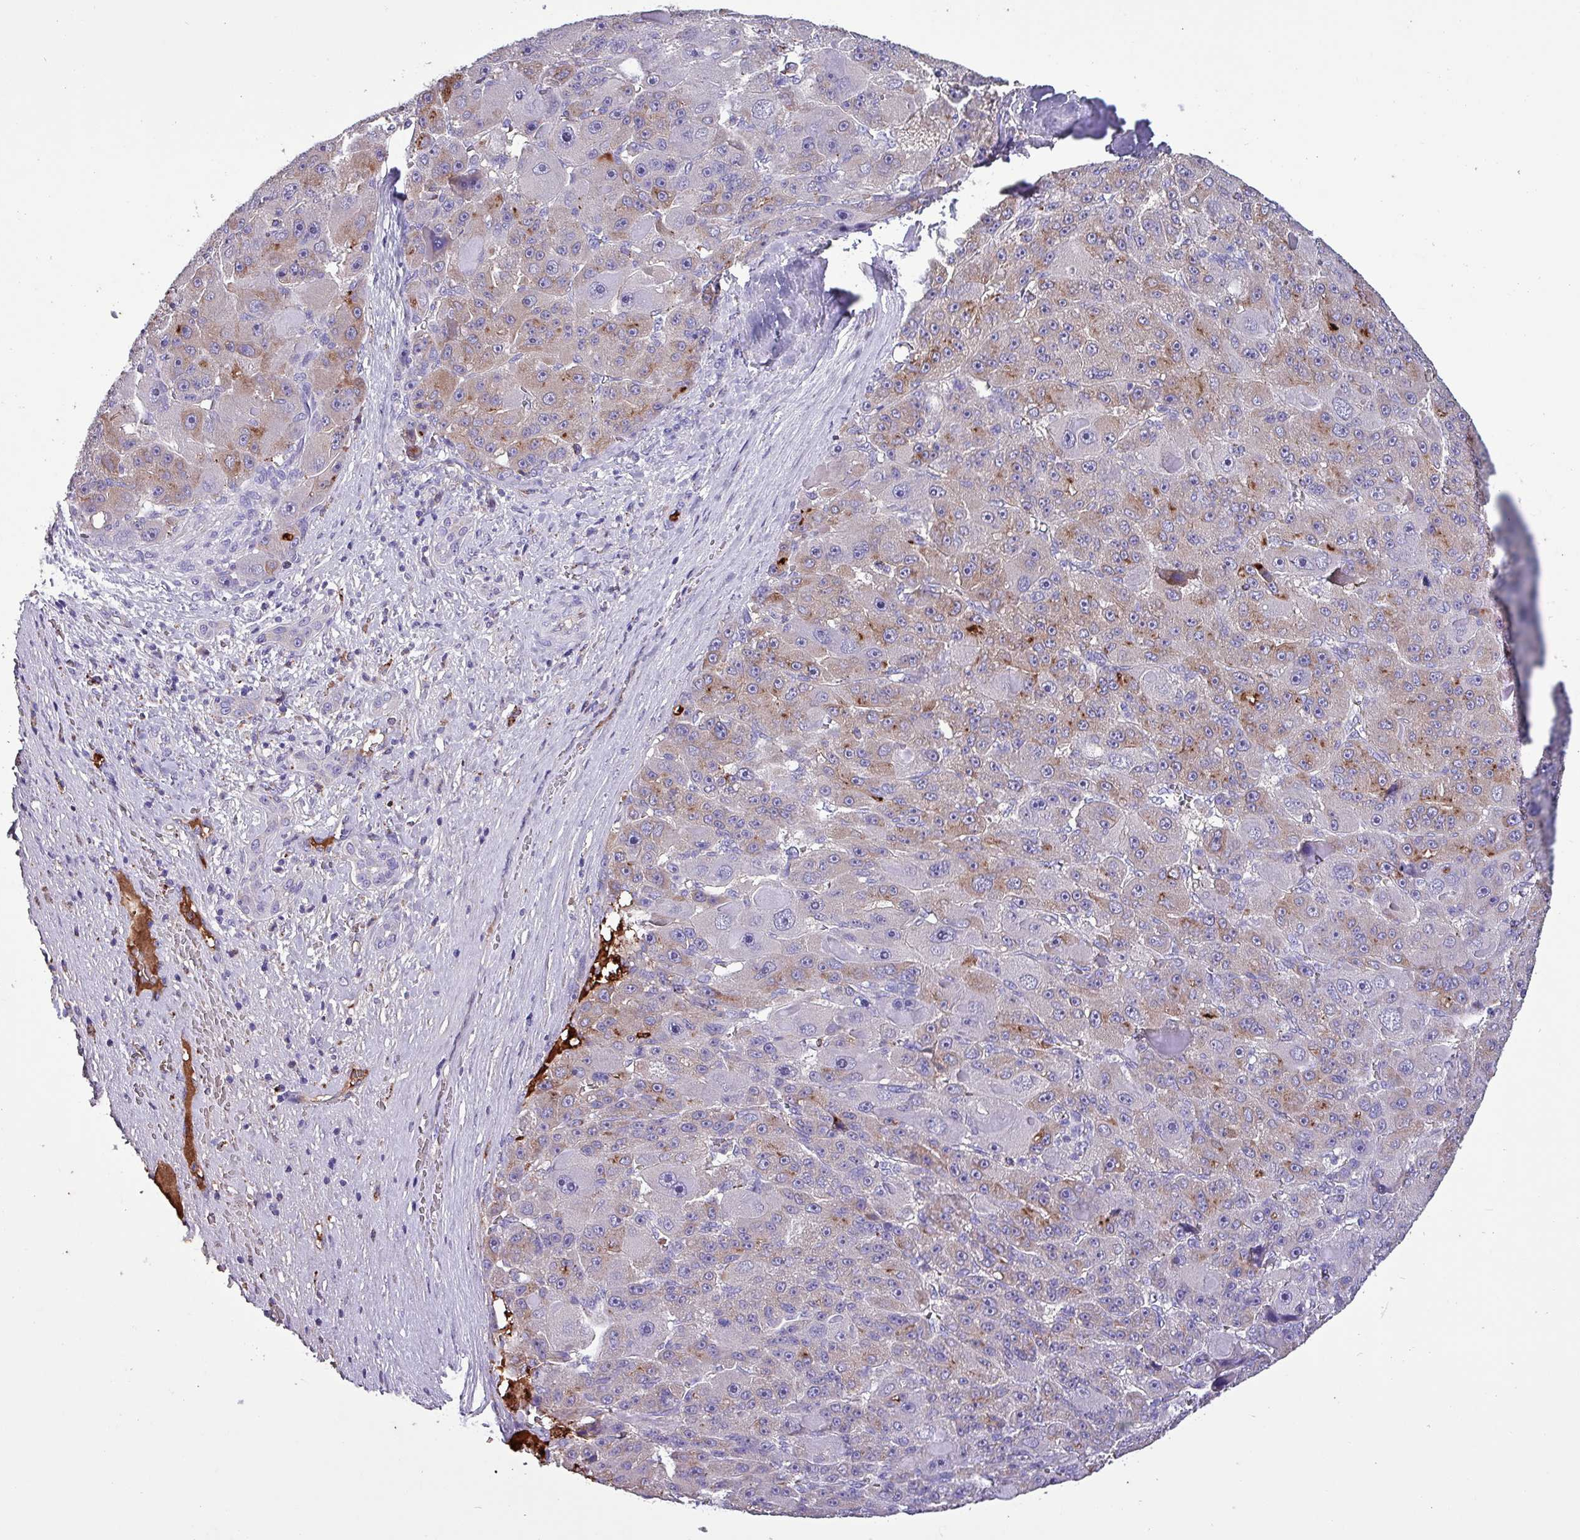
{"staining": {"intensity": "moderate", "quantity": "<25%", "location": "cytoplasmic/membranous"}, "tissue": "liver cancer", "cell_type": "Tumor cells", "image_type": "cancer", "snomed": [{"axis": "morphology", "description": "Carcinoma, Hepatocellular, NOS"}, {"axis": "topography", "description": "Liver"}], "caption": "This is a micrograph of IHC staining of liver hepatocellular carcinoma, which shows moderate staining in the cytoplasmic/membranous of tumor cells.", "gene": "HP", "patient": {"sex": "male", "age": 76}}